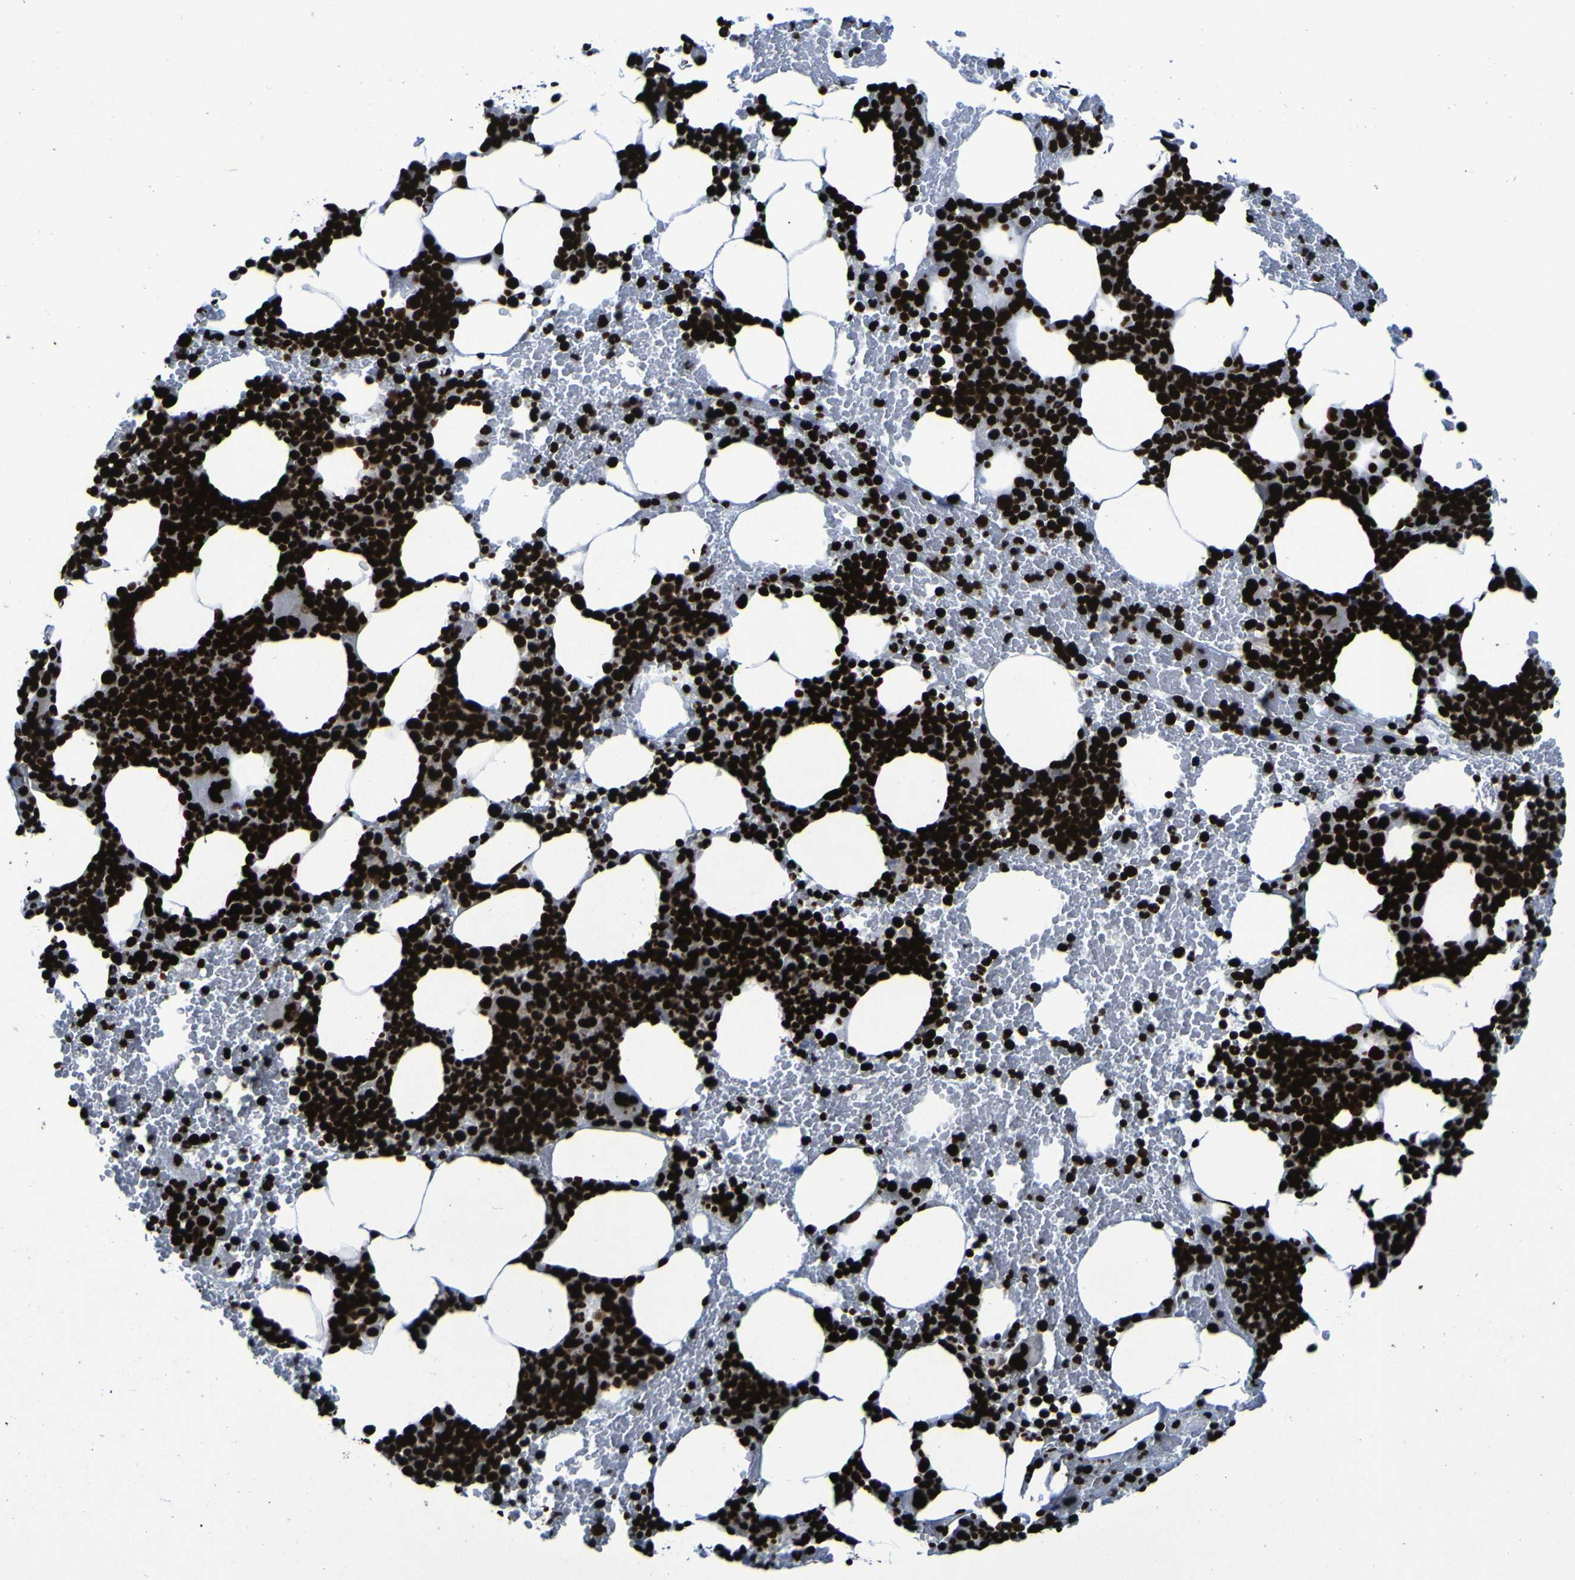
{"staining": {"intensity": "strong", "quantity": ">75%", "location": "nuclear"}, "tissue": "bone marrow", "cell_type": "Hematopoietic cells", "image_type": "normal", "snomed": [{"axis": "morphology", "description": "Normal tissue, NOS"}, {"axis": "morphology", "description": "Inflammation, NOS"}, {"axis": "topography", "description": "Bone marrow"}], "caption": "Hematopoietic cells show high levels of strong nuclear staining in about >75% of cells in benign human bone marrow. The protein is stained brown, and the nuclei are stained in blue (DAB IHC with brightfield microscopy, high magnification).", "gene": "NPM1", "patient": {"sex": "female", "age": 70}}